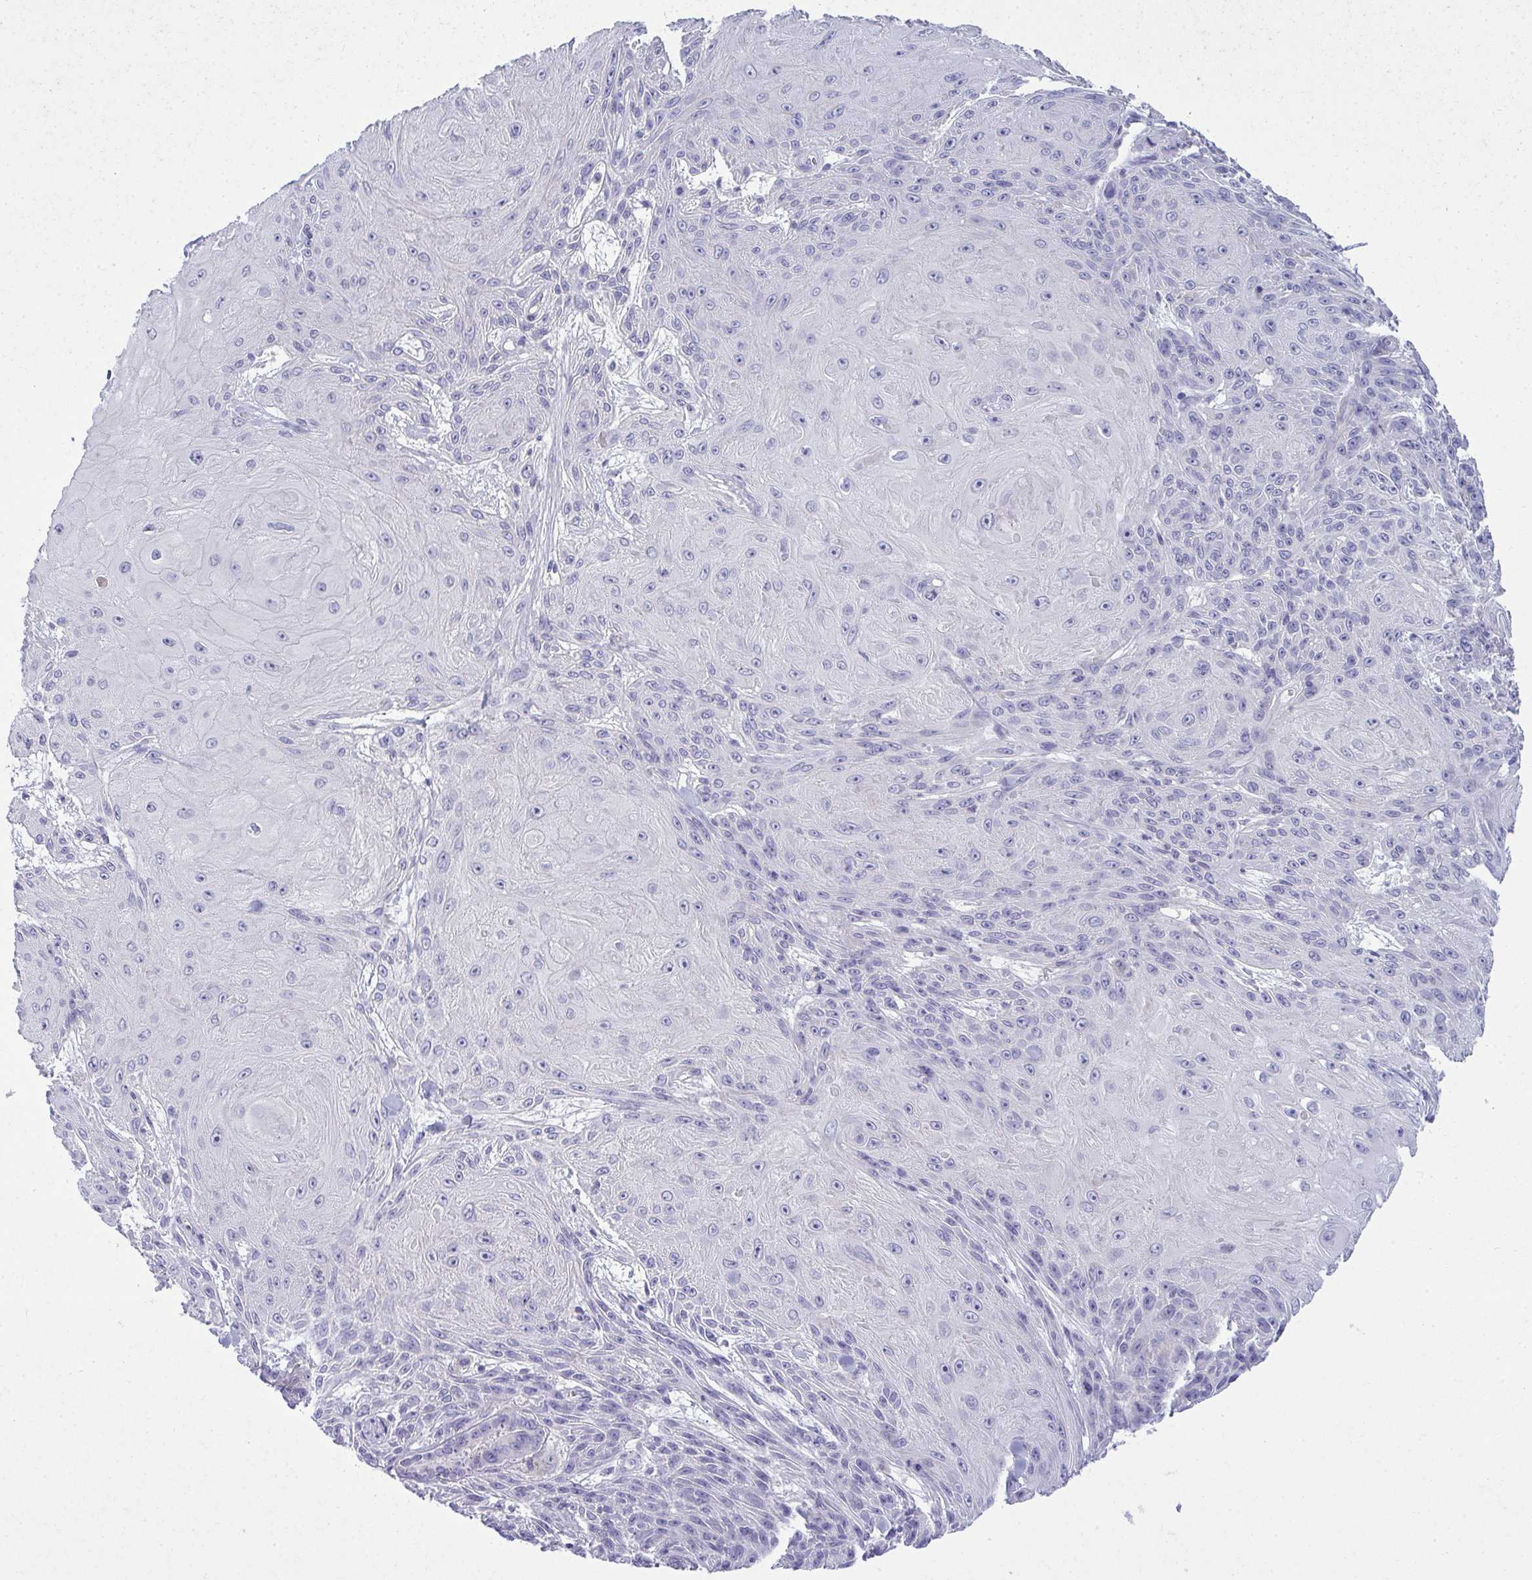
{"staining": {"intensity": "negative", "quantity": "none", "location": "none"}, "tissue": "skin cancer", "cell_type": "Tumor cells", "image_type": "cancer", "snomed": [{"axis": "morphology", "description": "Squamous cell carcinoma, NOS"}, {"axis": "topography", "description": "Skin"}], "caption": "The histopathology image exhibits no staining of tumor cells in squamous cell carcinoma (skin). (Stains: DAB (3,3'-diaminobenzidine) immunohistochemistry with hematoxylin counter stain, Microscopy: brightfield microscopy at high magnification).", "gene": "SPTB", "patient": {"sex": "male", "age": 88}}